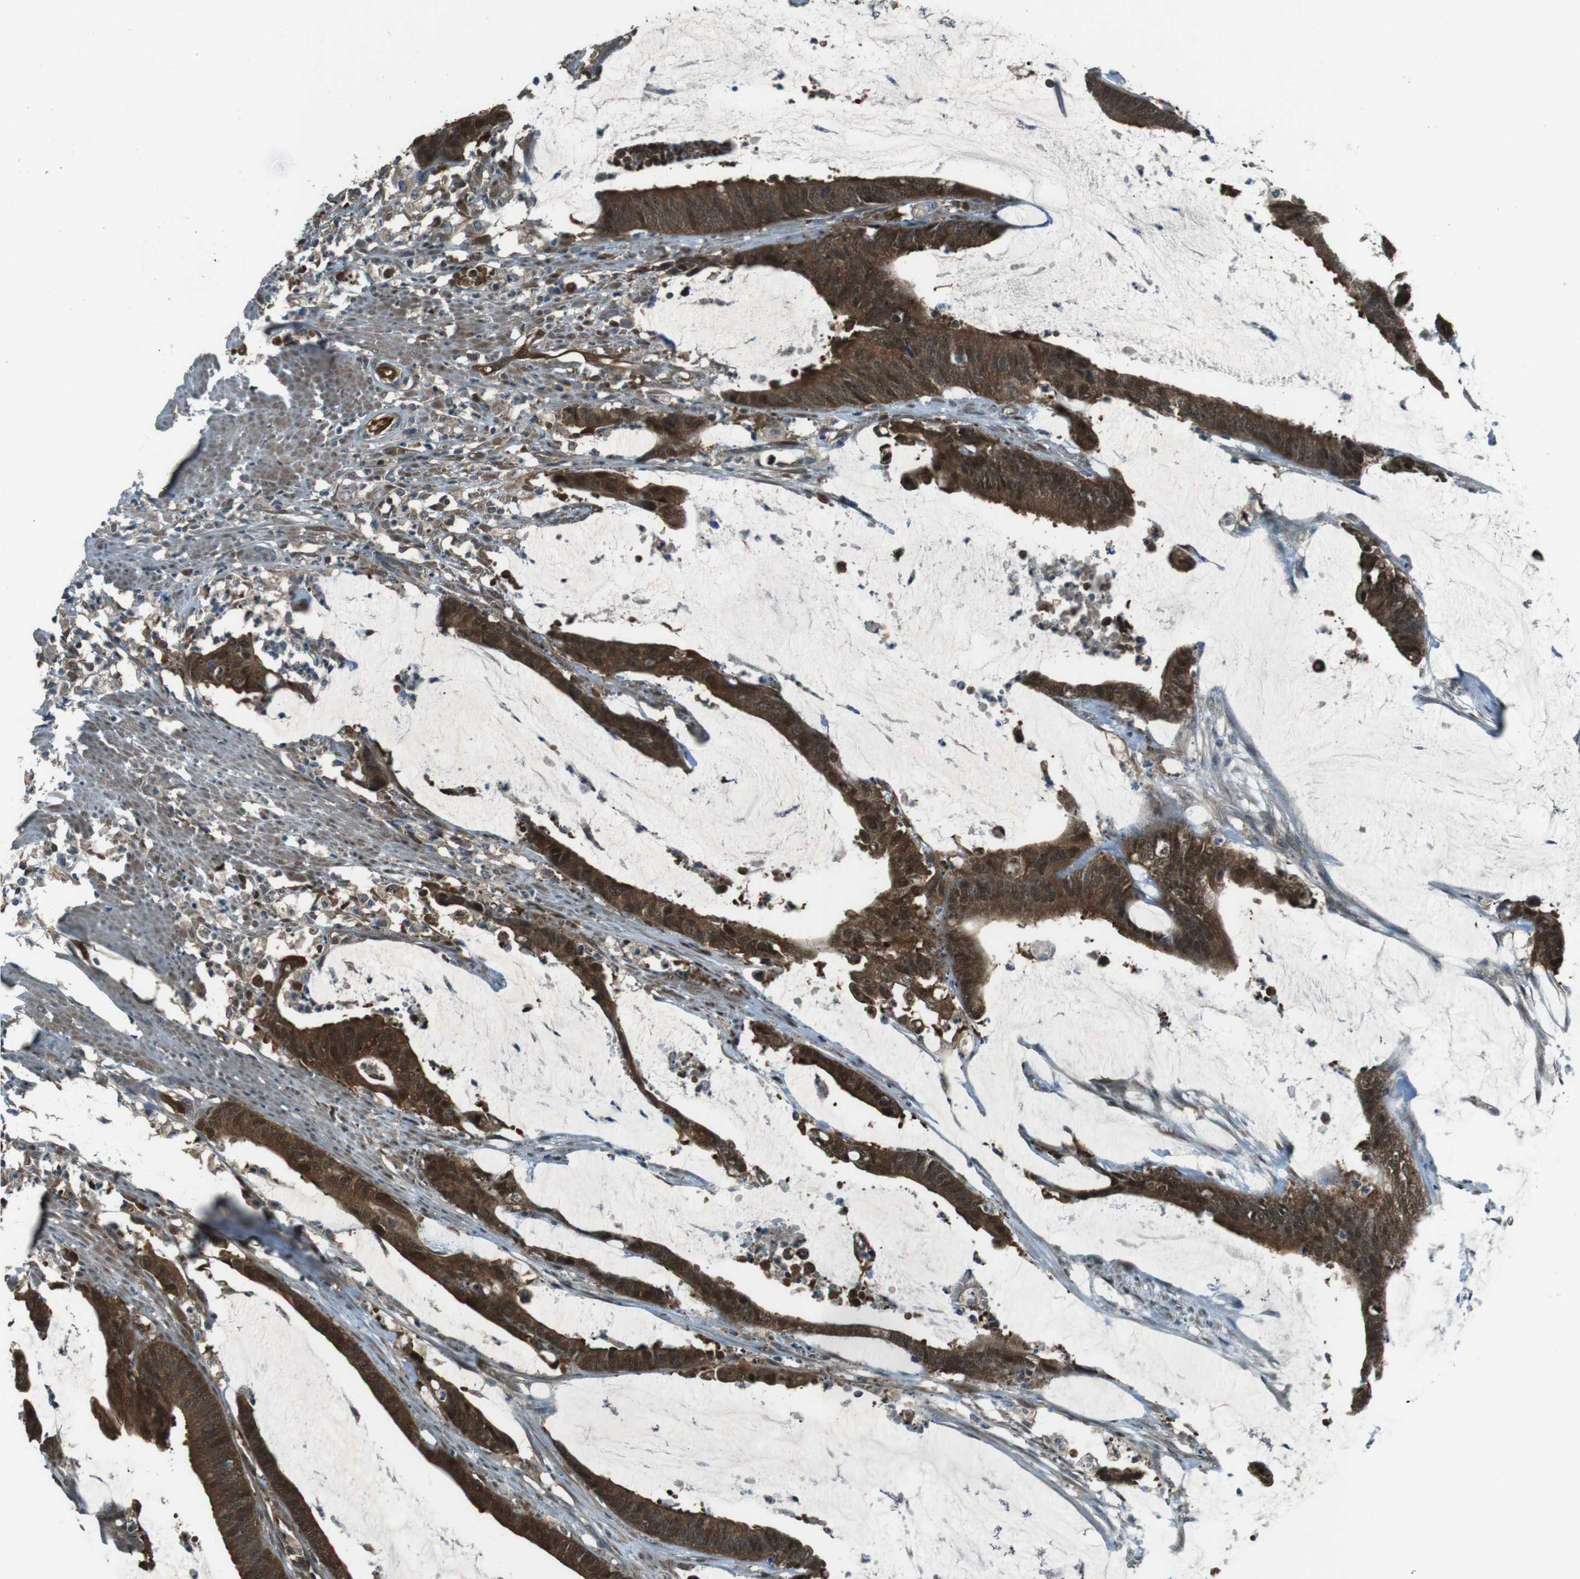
{"staining": {"intensity": "strong", "quantity": ">75%", "location": "cytoplasmic/membranous"}, "tissue": "colorectal cancer", "cell_type": "Tumor cells", "image_type": "cancer", "snomed": [{"axis": "morphology", "description": "Adenocarcinoma, NOS"}, {"axis": "topography", "description": "Rectum"}], "caption": "IHC (DAB (3,3'-diaminobenzidine)) staining of colorectal cancer (adenocarcinoma) shows strong cytoplasmic/membranous protein staining in about >75% of tumor cells.", "gene": "MFAP3", "patient": {"sex": "female", "age": 66}}